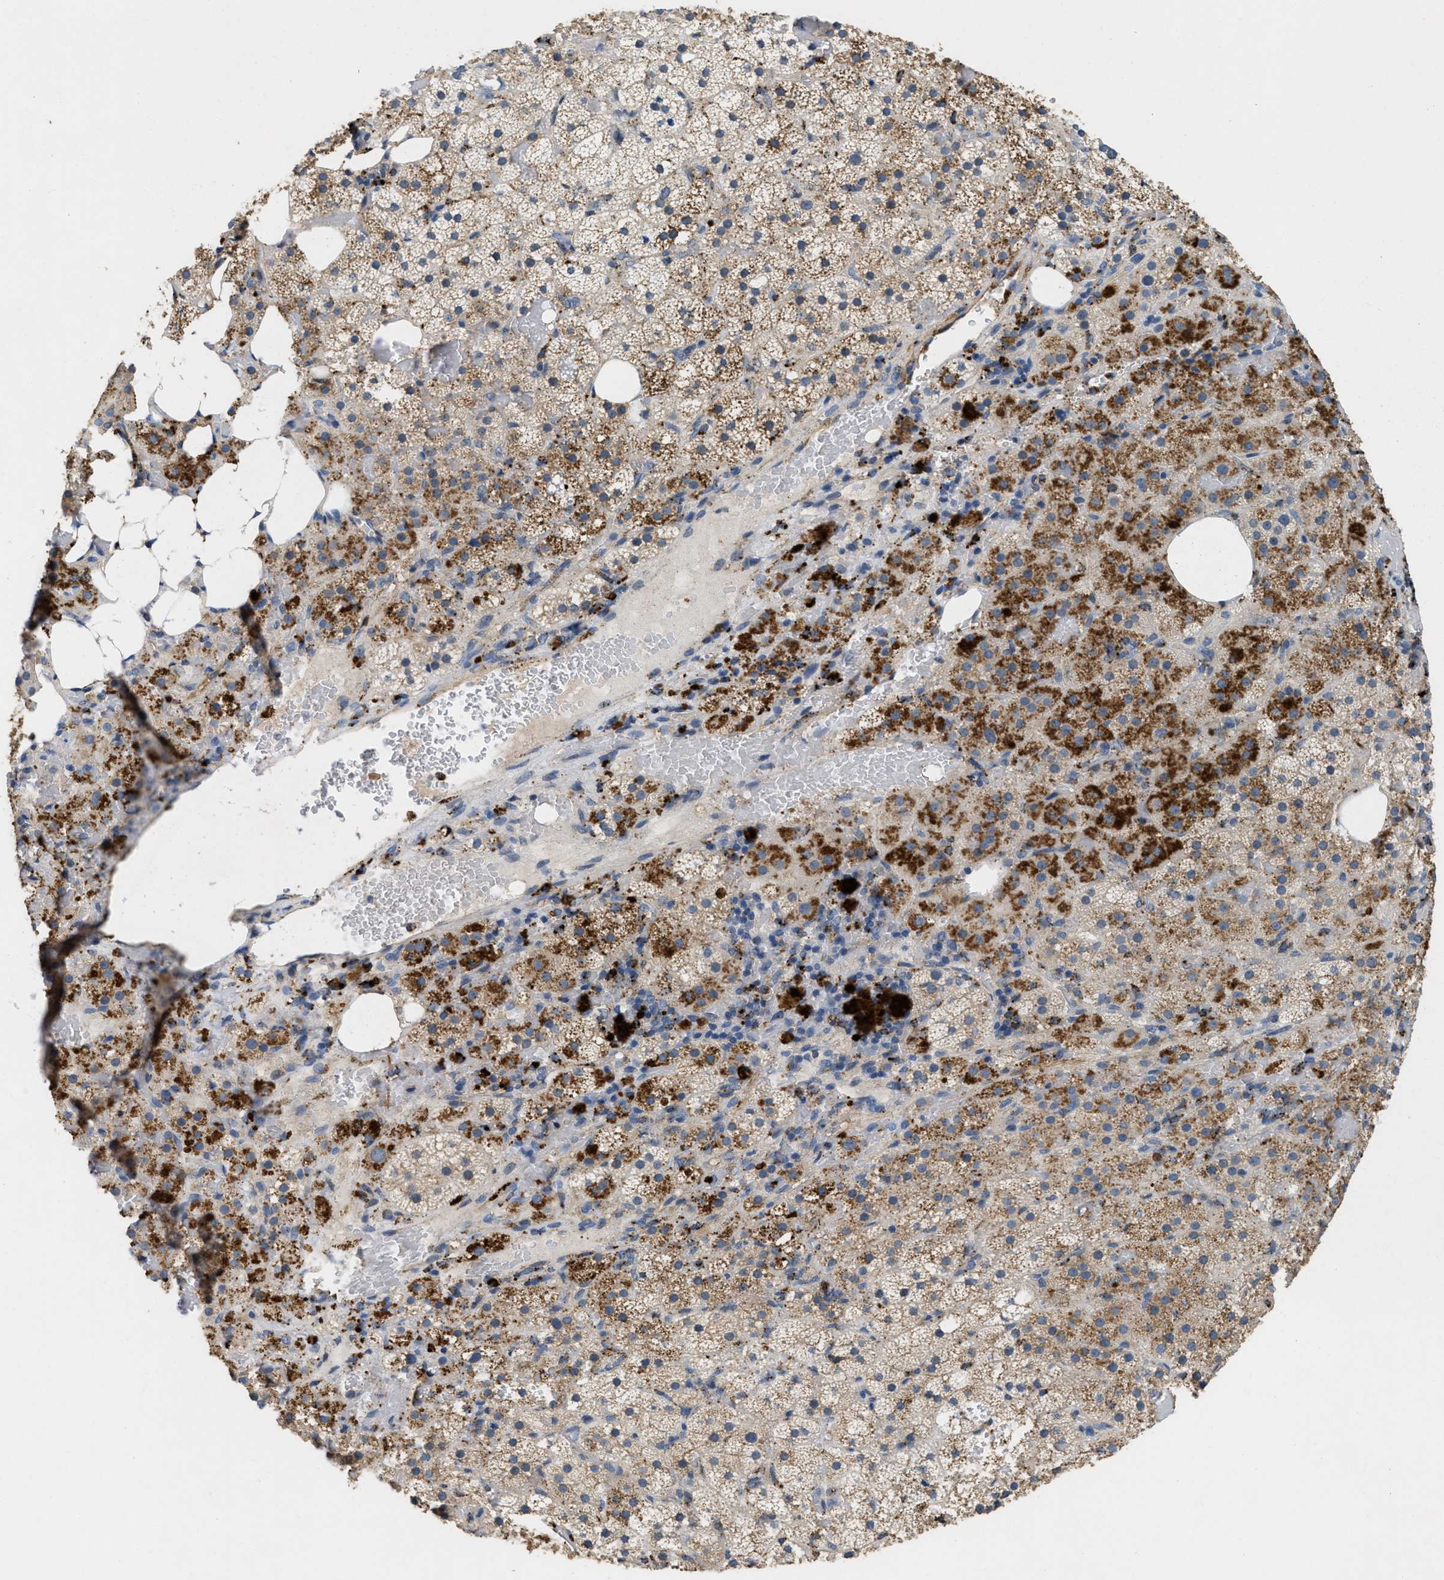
{"staining": {"intensity": "strong", "quantity": "25%-75%", "location": "cytoplasmic/membranous"}, "tissue": "adrenal gland", "cell_type": "Glandular cells", "image_type": "normal", "snomed": [{"axis": "morphology", "description": "Normal tissue, NOS"}, {"axis": "topography", "description": "Adrenal gland"}], "caption": "Immunohistochemistry (IHC) (DAB) staining of benign human adrenal gland demonstrates strong cytoplasmic/membranous protein positivity in about 25%-75% of glandular cells.", "gene": "BMPR2", "patient": {"sex": "female", "age": 59}}